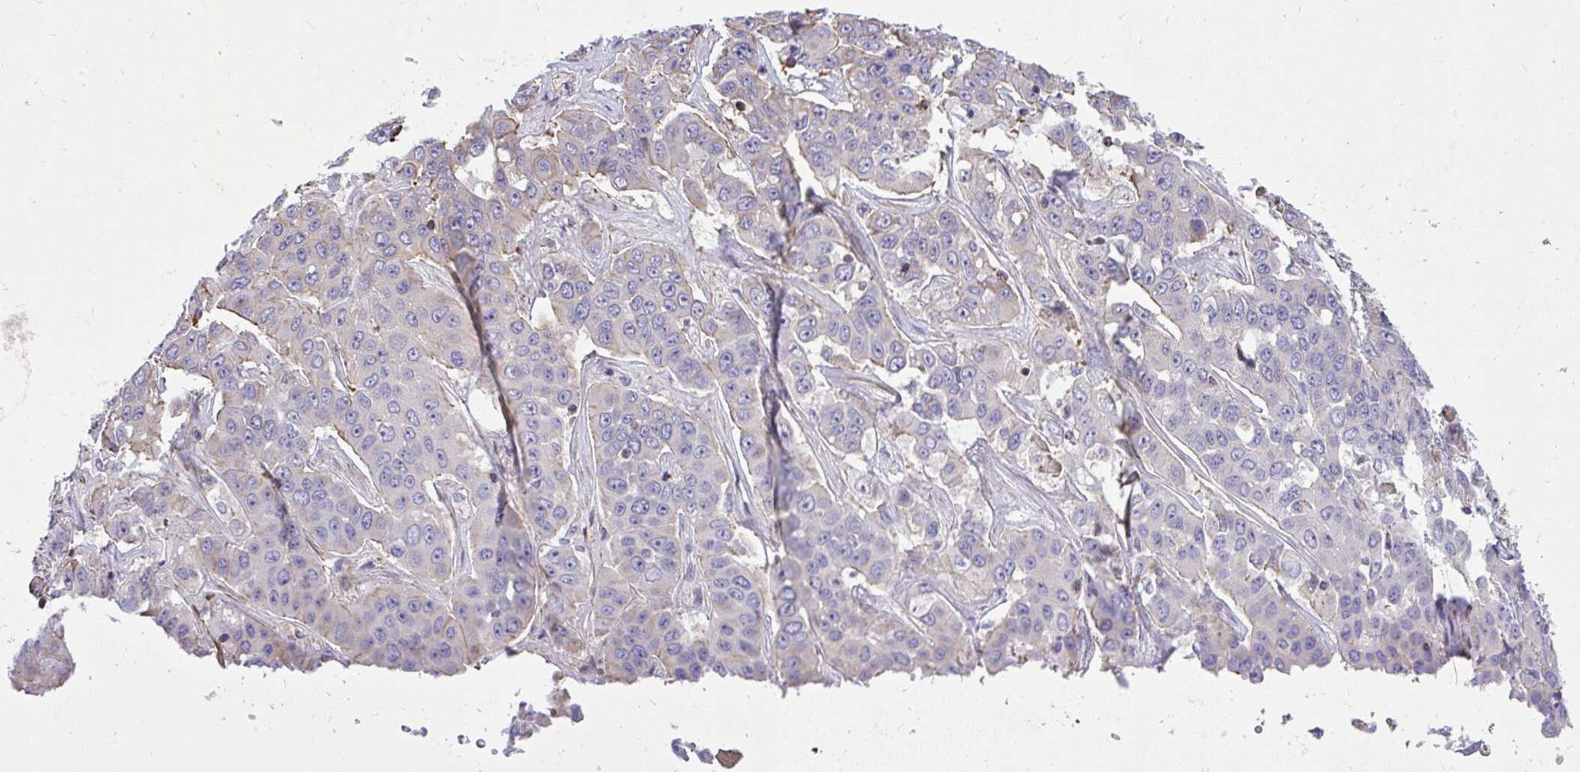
{"staining": {"intensity": "weak", "quantity": "<25%", "location": "cytoplasmic/membranous"}, "tissue": "liver cancer", "cell_type": "Tumor cells", "image_type": "cancer", "snomed": [{"axis": "morphology", "description": "Cholangiocarcinoma"}, {"axis": "topography", "description": "Liver"}], "caption": "Histopathology image shows no significant protein staining in tumor cells of liver cancer. (DAB (3,3'-diaminobenzidine) immunohistochemistry visualized using brightfield microscopy, high magnification).", "gene": "GRK4", "patient": {"sex": "female", "age": 52}}